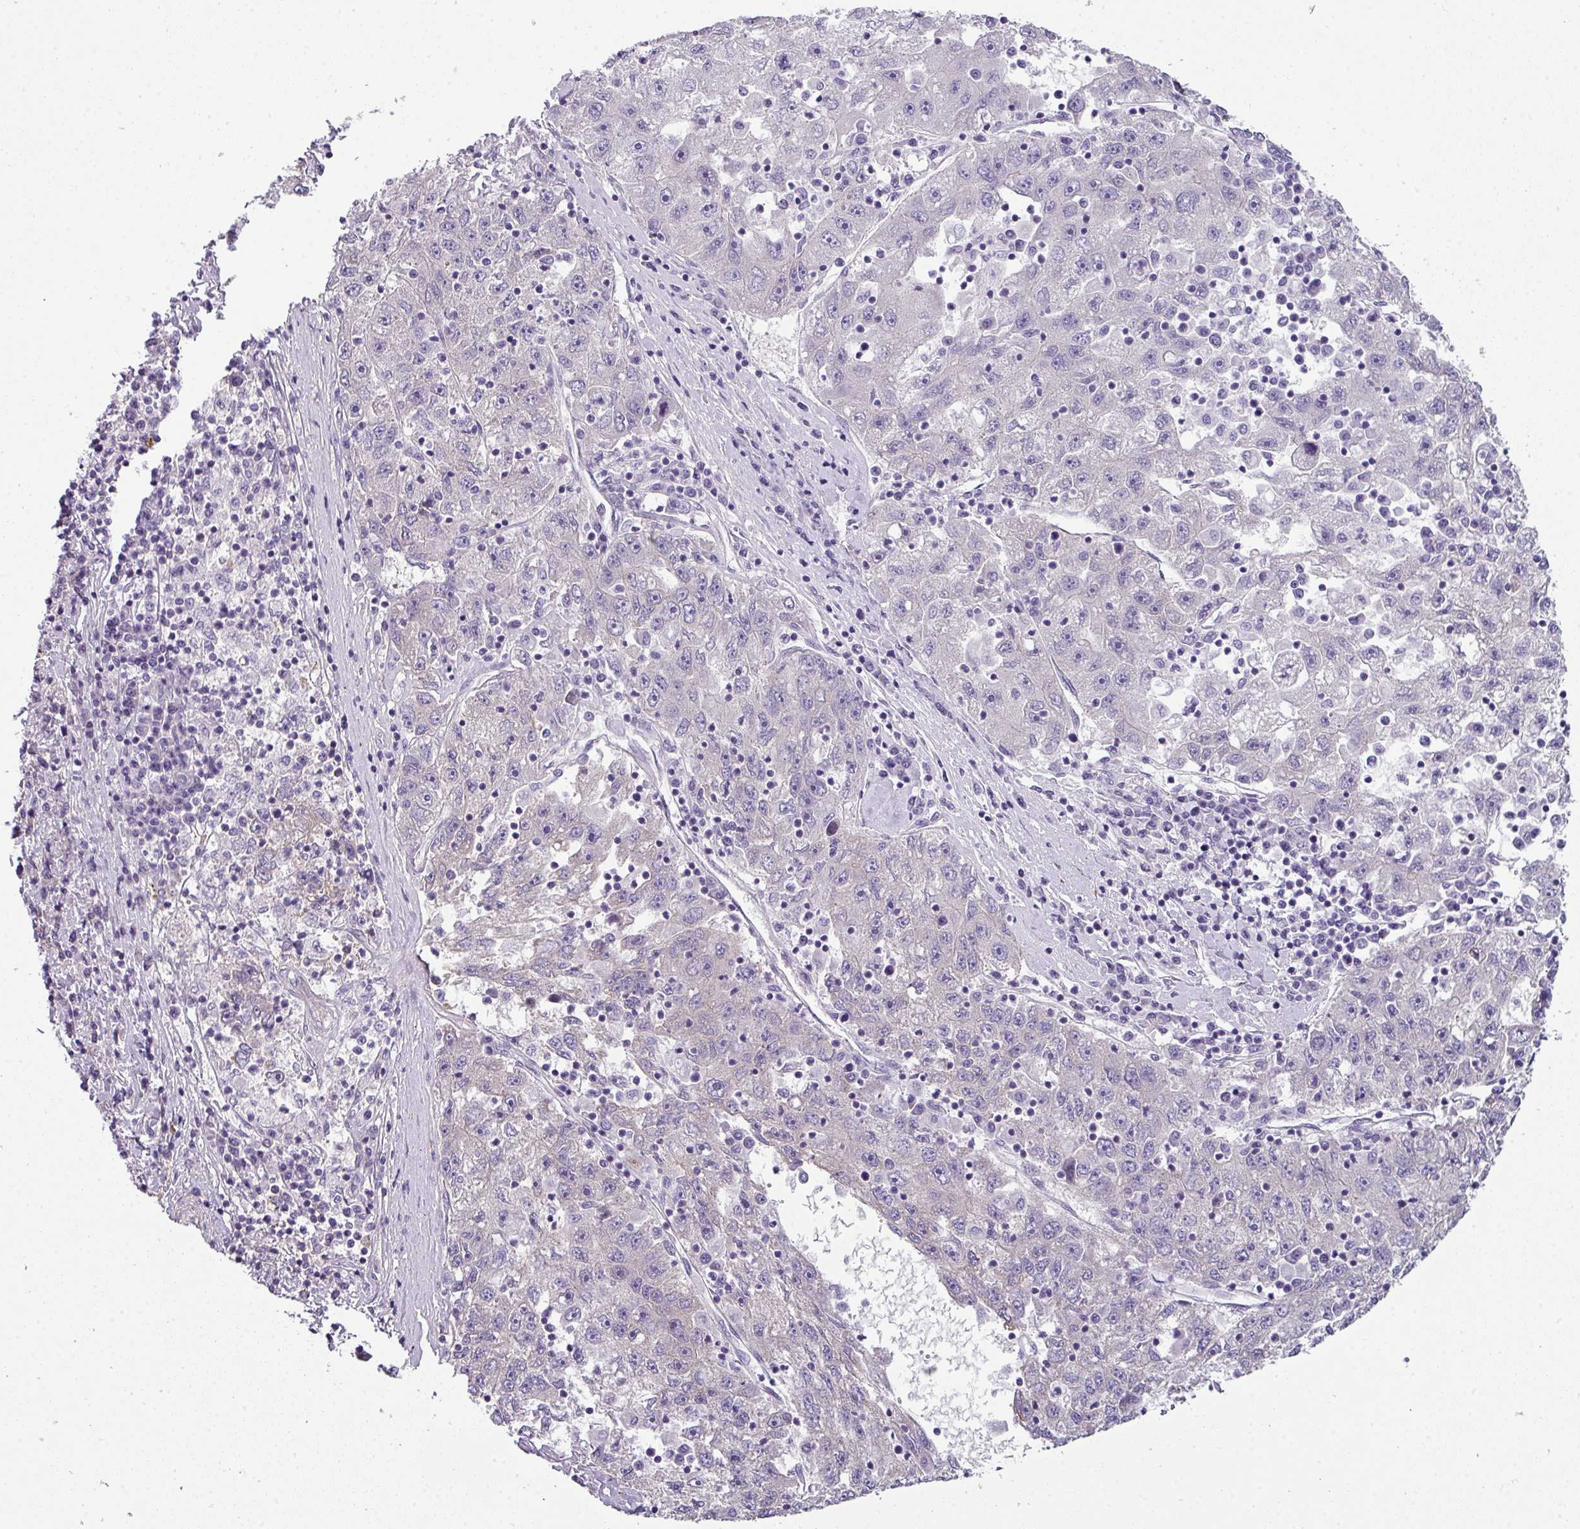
{"staining": {"intensity": "negative", "quantity": "none", "location": "none"}, "tissue": "liver cancer", "cell_type": "Tumor cells", "image_type": "cancer", "snomed": [{"axis": "morphology", "description": "Carcinoma, Hepatocellular, NOS"}, {"axis": "topography", "description": "Liver"}], "caption": "Liver cancer was stained to show a protein in brown. There is no significant expression in tumor cells.", "gene": "PALS2", "patient": {"sex": "male", "age": 49}}